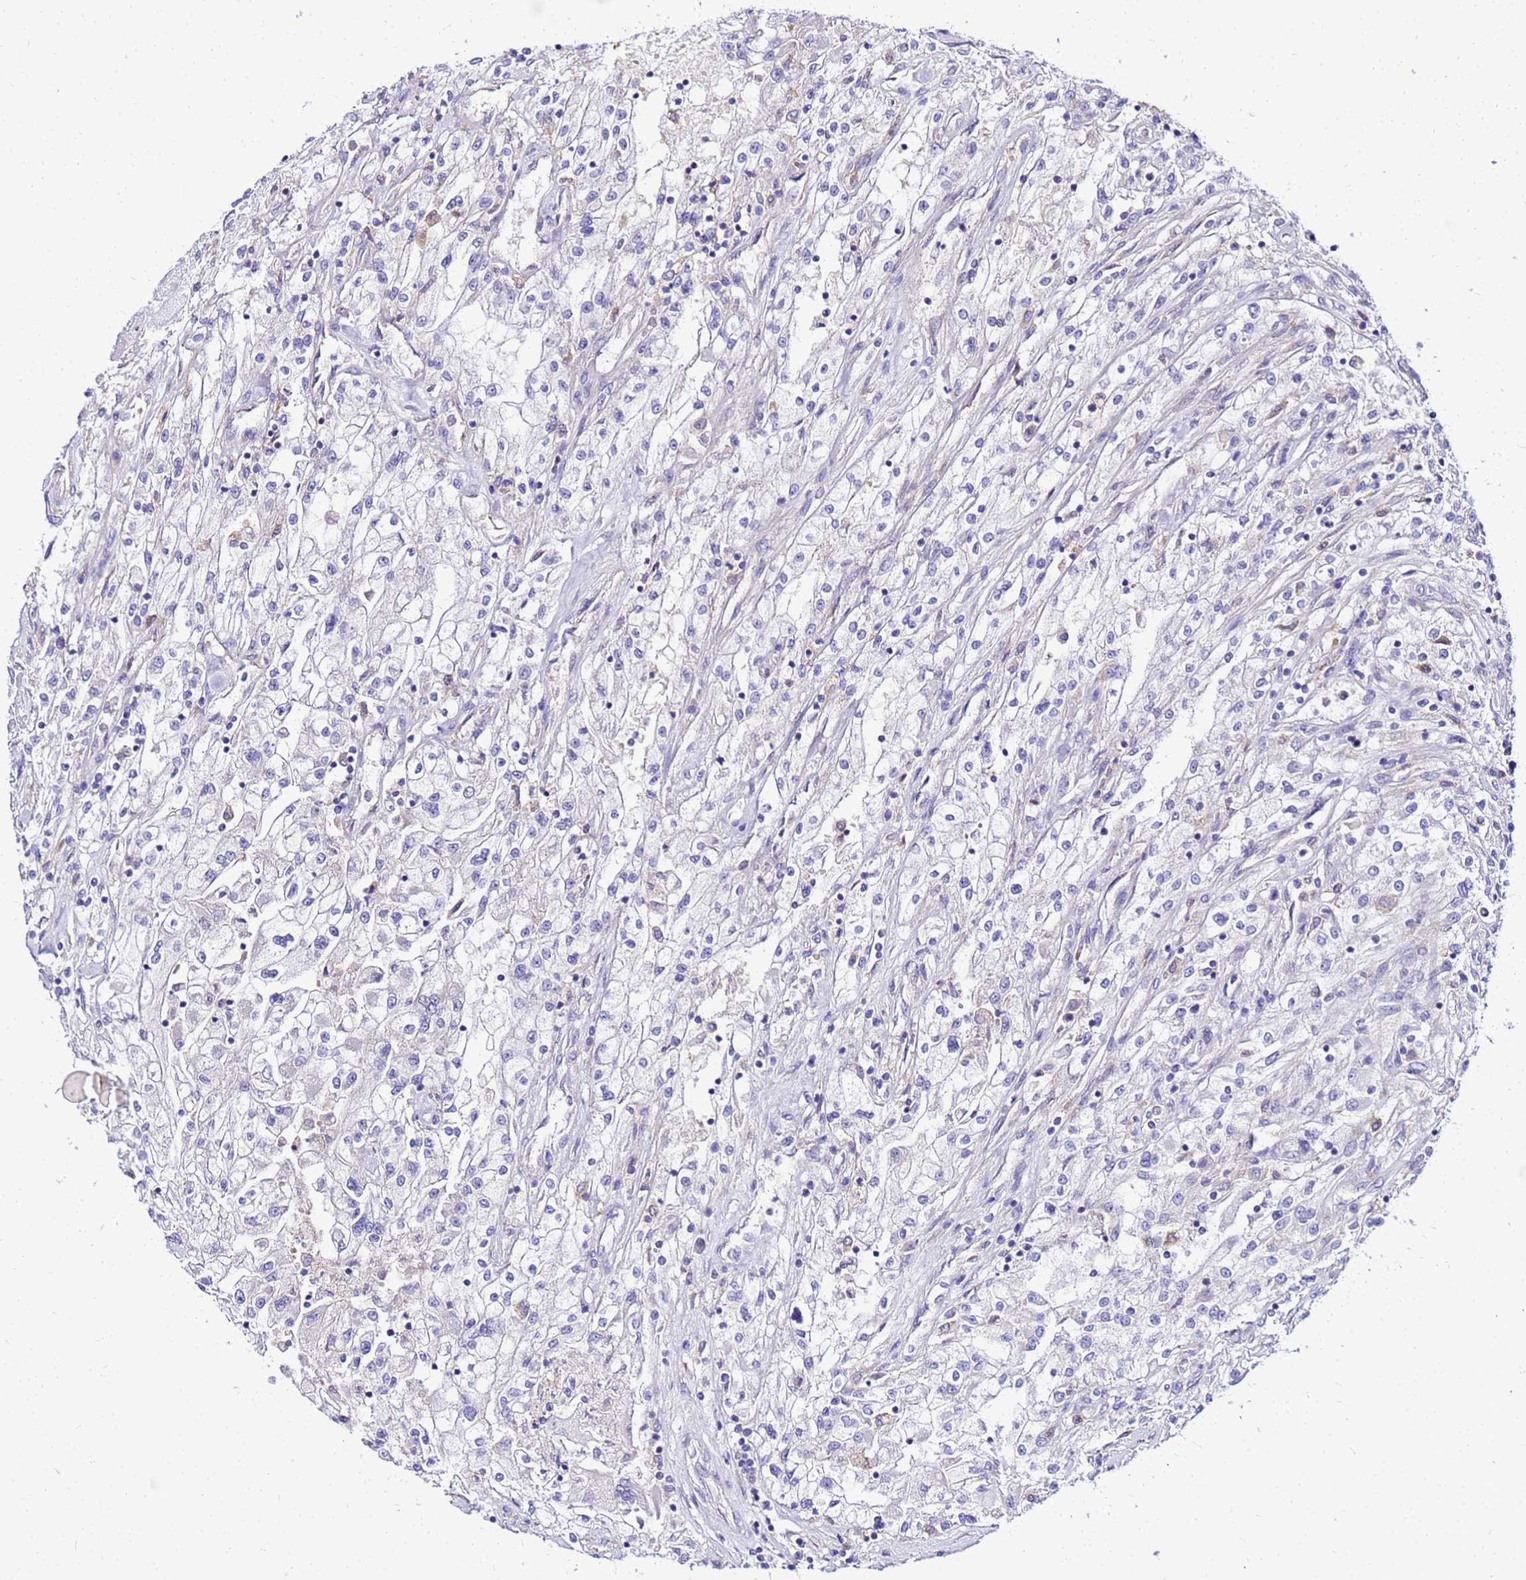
{"staining": {"intensity": "negative", "quantity": "none", "location": "none"}, "tissue": "renal cancer", "cell_type": "Tumor cells", "image_type": "cancer", "snomed": [{"axis": "morphology", "description": "Adenocarcinoma, NOS"}, {"axis": "topography", "description": "Kidney"}], "caption": "Tumor cells are negative for protein expression in human adenocarcinoma (renal).", "gene": "HERC5", "patient": {"sex": "female", "age": 52}}